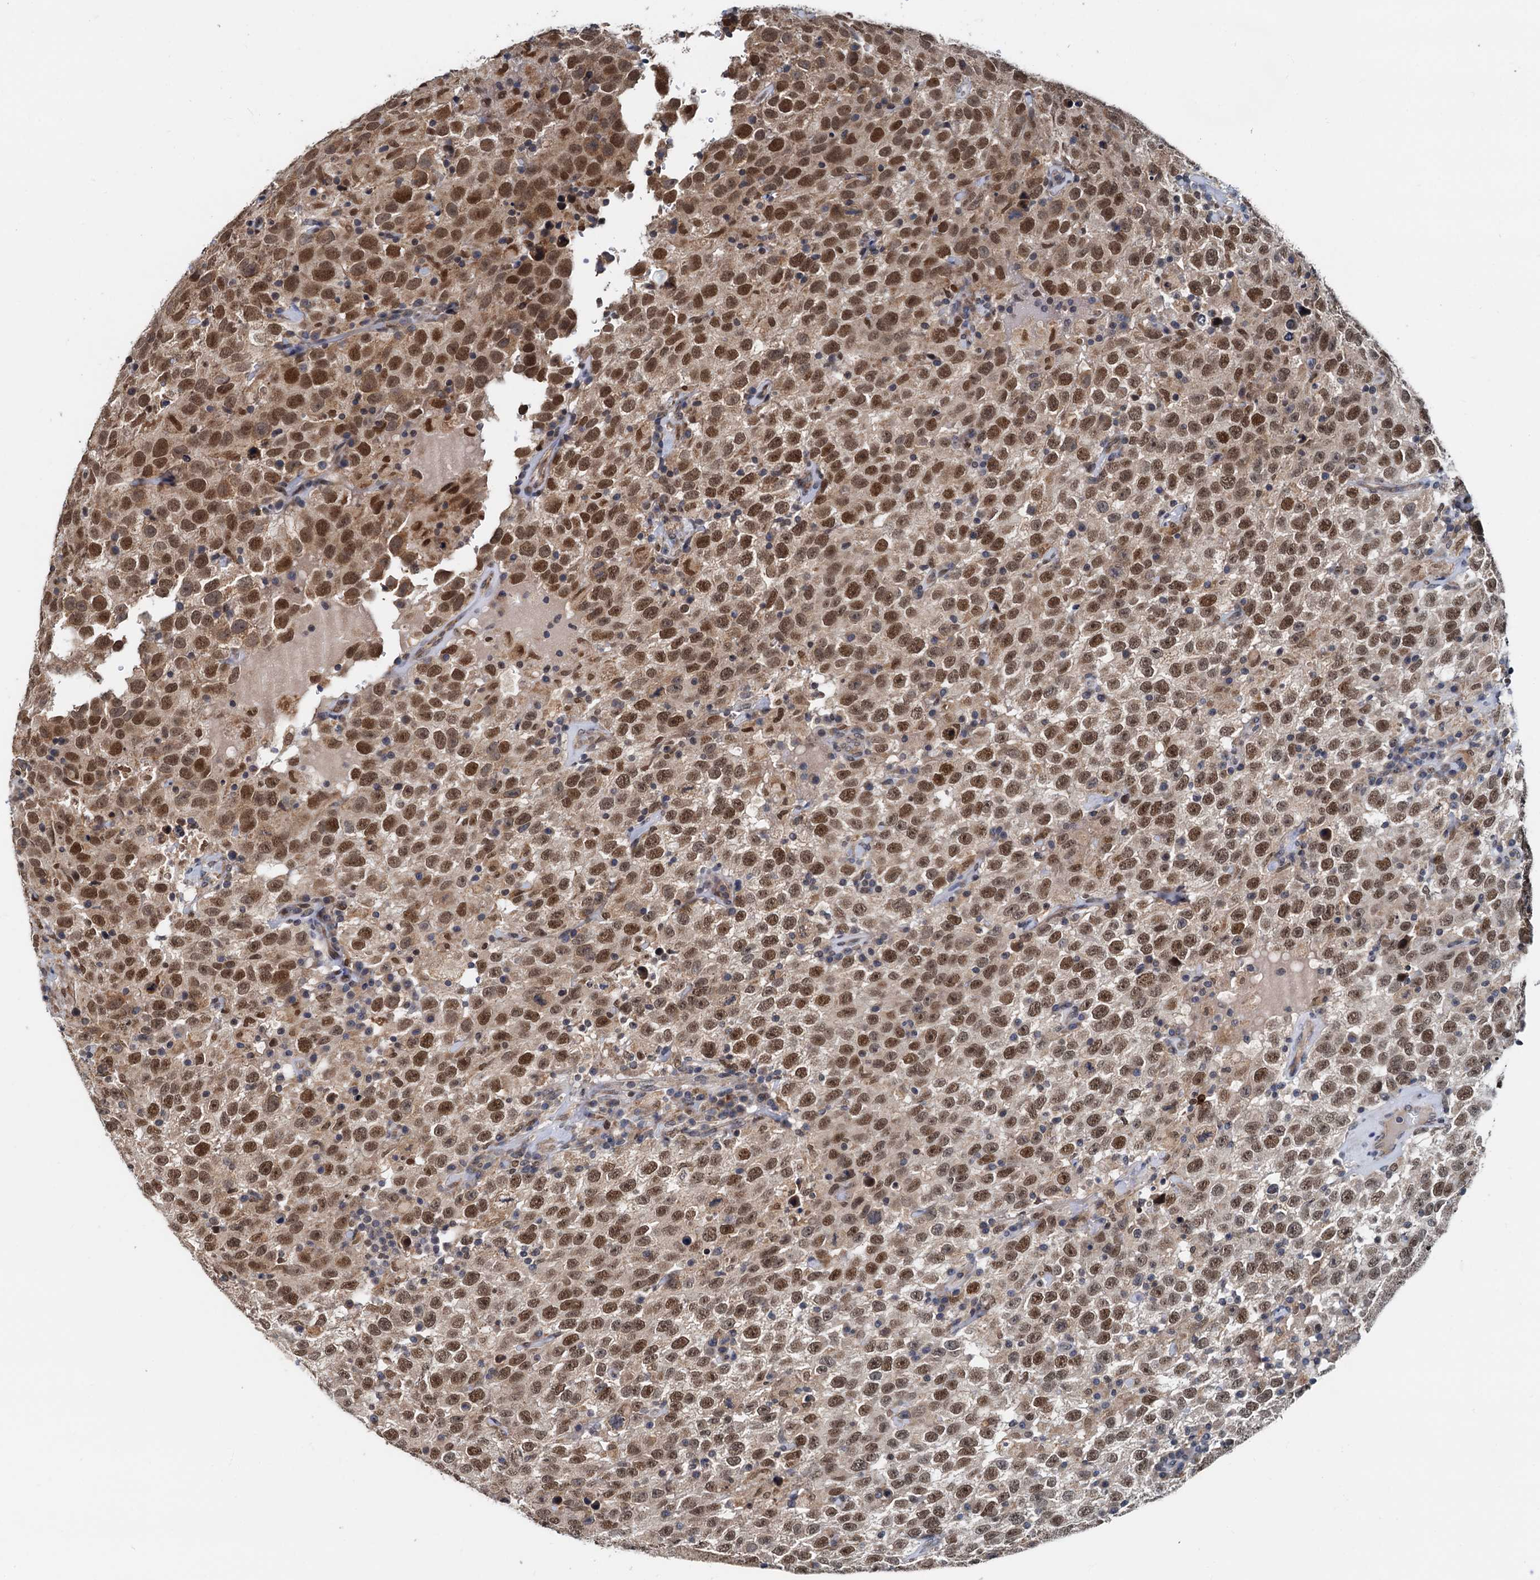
{"staining": {"intensity": "moderate", "quantity": ">75%", "location": "nuclear"}, "tissue": "testis cancer", "cell_type": "Tumor cells", "image_type": "cancer", "snomed": [{"axis": "morphology", "description": "Seminoma, NOS"}, {"axis": "topography", "description": "Testis"}], "caption": "A photomicrograph showing moderate nuclear positivity in approximately >75% of tumor cells in testis cancer (seminoma), as visualized by brown immunohistochemical staining.", "gene": "MCMBP", "patient": {"sex": "male", "age": 41}}